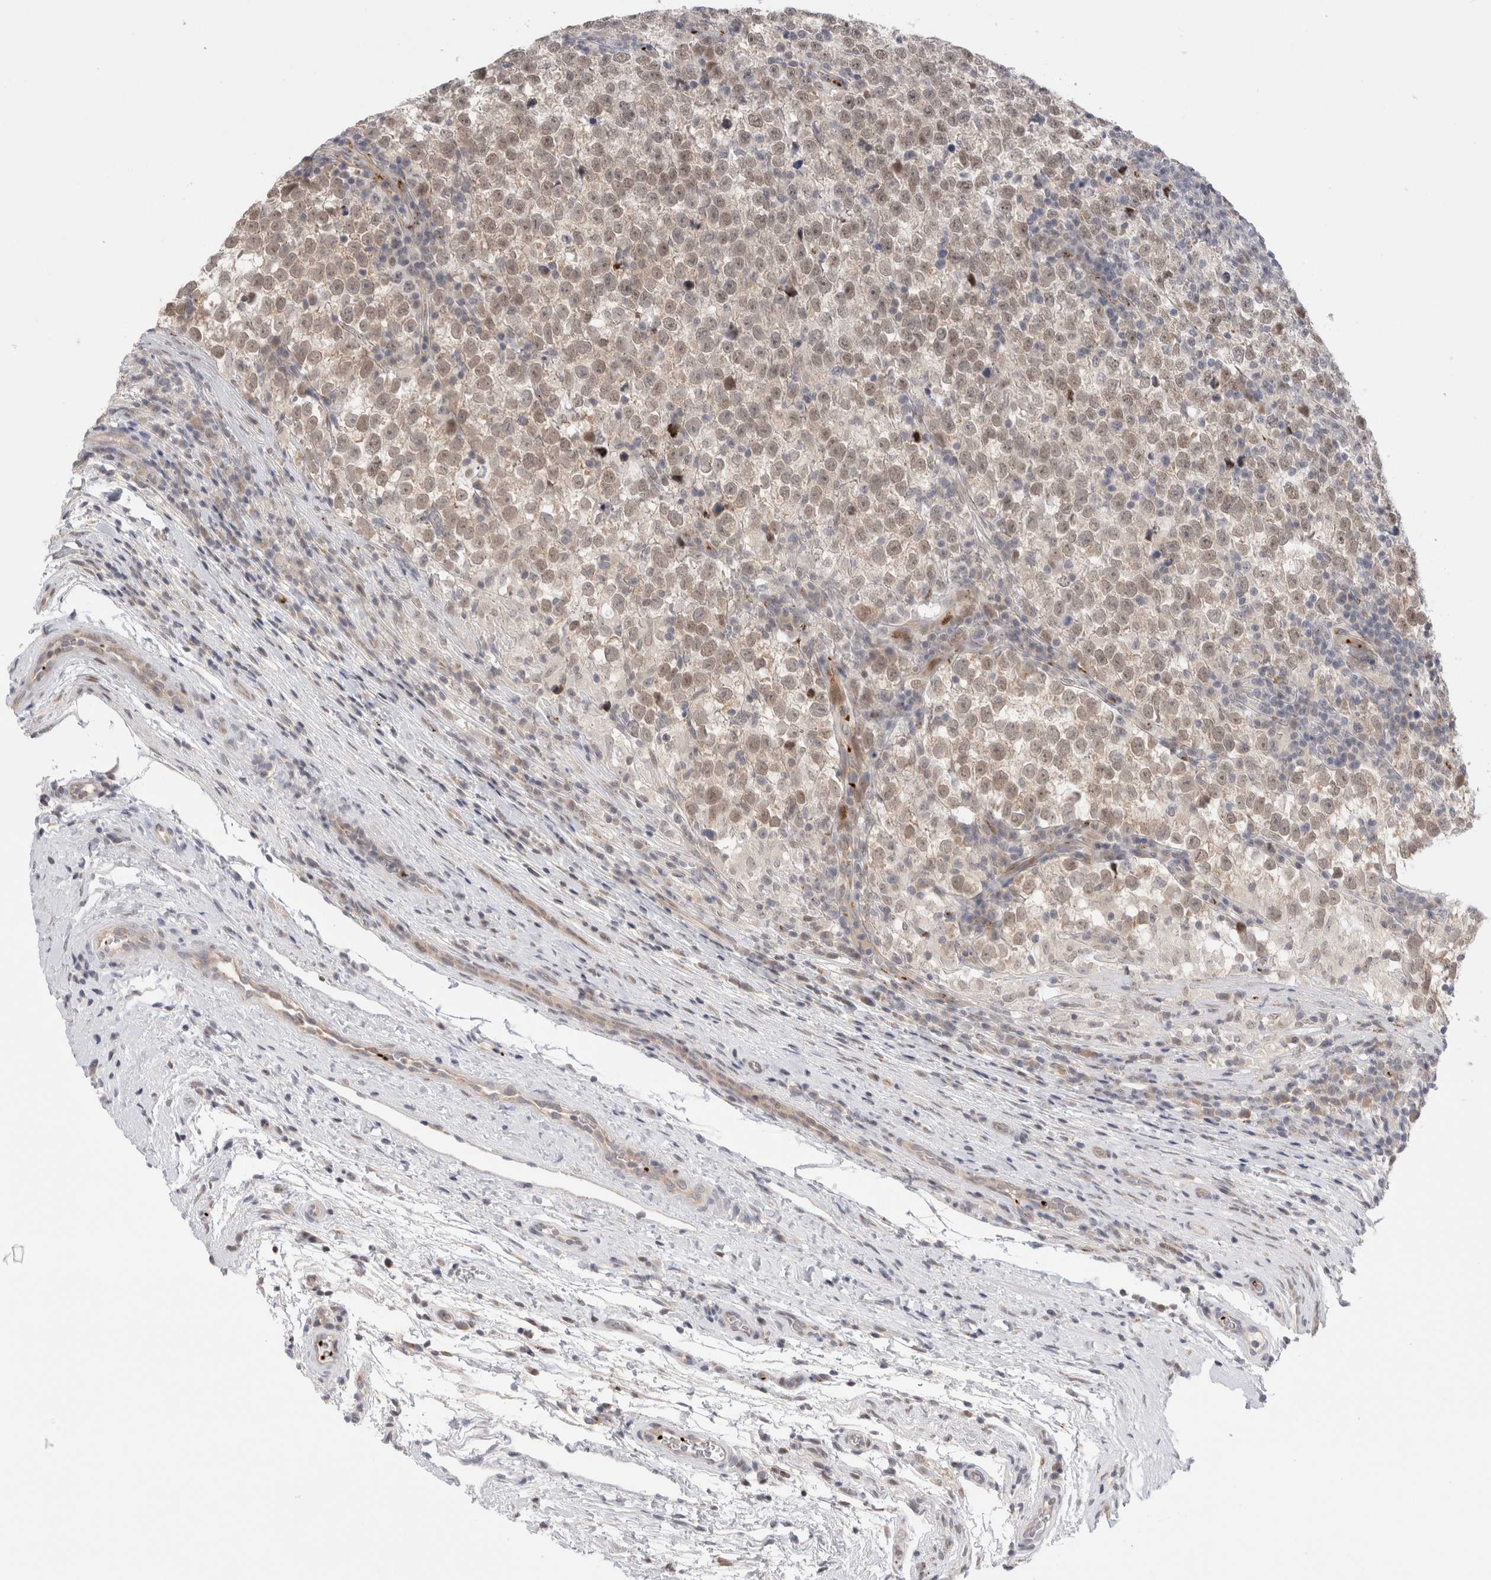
{"staining": {"intensity": "weak", "quantity": ">75%", "location": "nuclear"}, "tissue": "testis cancer", "cell_type": "Tumor cells", "image_type": "cancer", "snomed": [{"axis": "morphology", "description": "Normal tissue, NOS"}, {"axis": "morphology", "description": "Seminoma, NOS"}, {"axis": "topography", "description": "Testis"}], "caption": "IHC photomicrograph of neoplastic tissue: human testis cancer (seminoma) stained using IHC reveals low levels of weak protein expression localized specifically in the nuclear of tumor cells, appearing as a nuclear brown color.", "gene": "VPS28", "patient": {"sex": "male", "age": 43}}